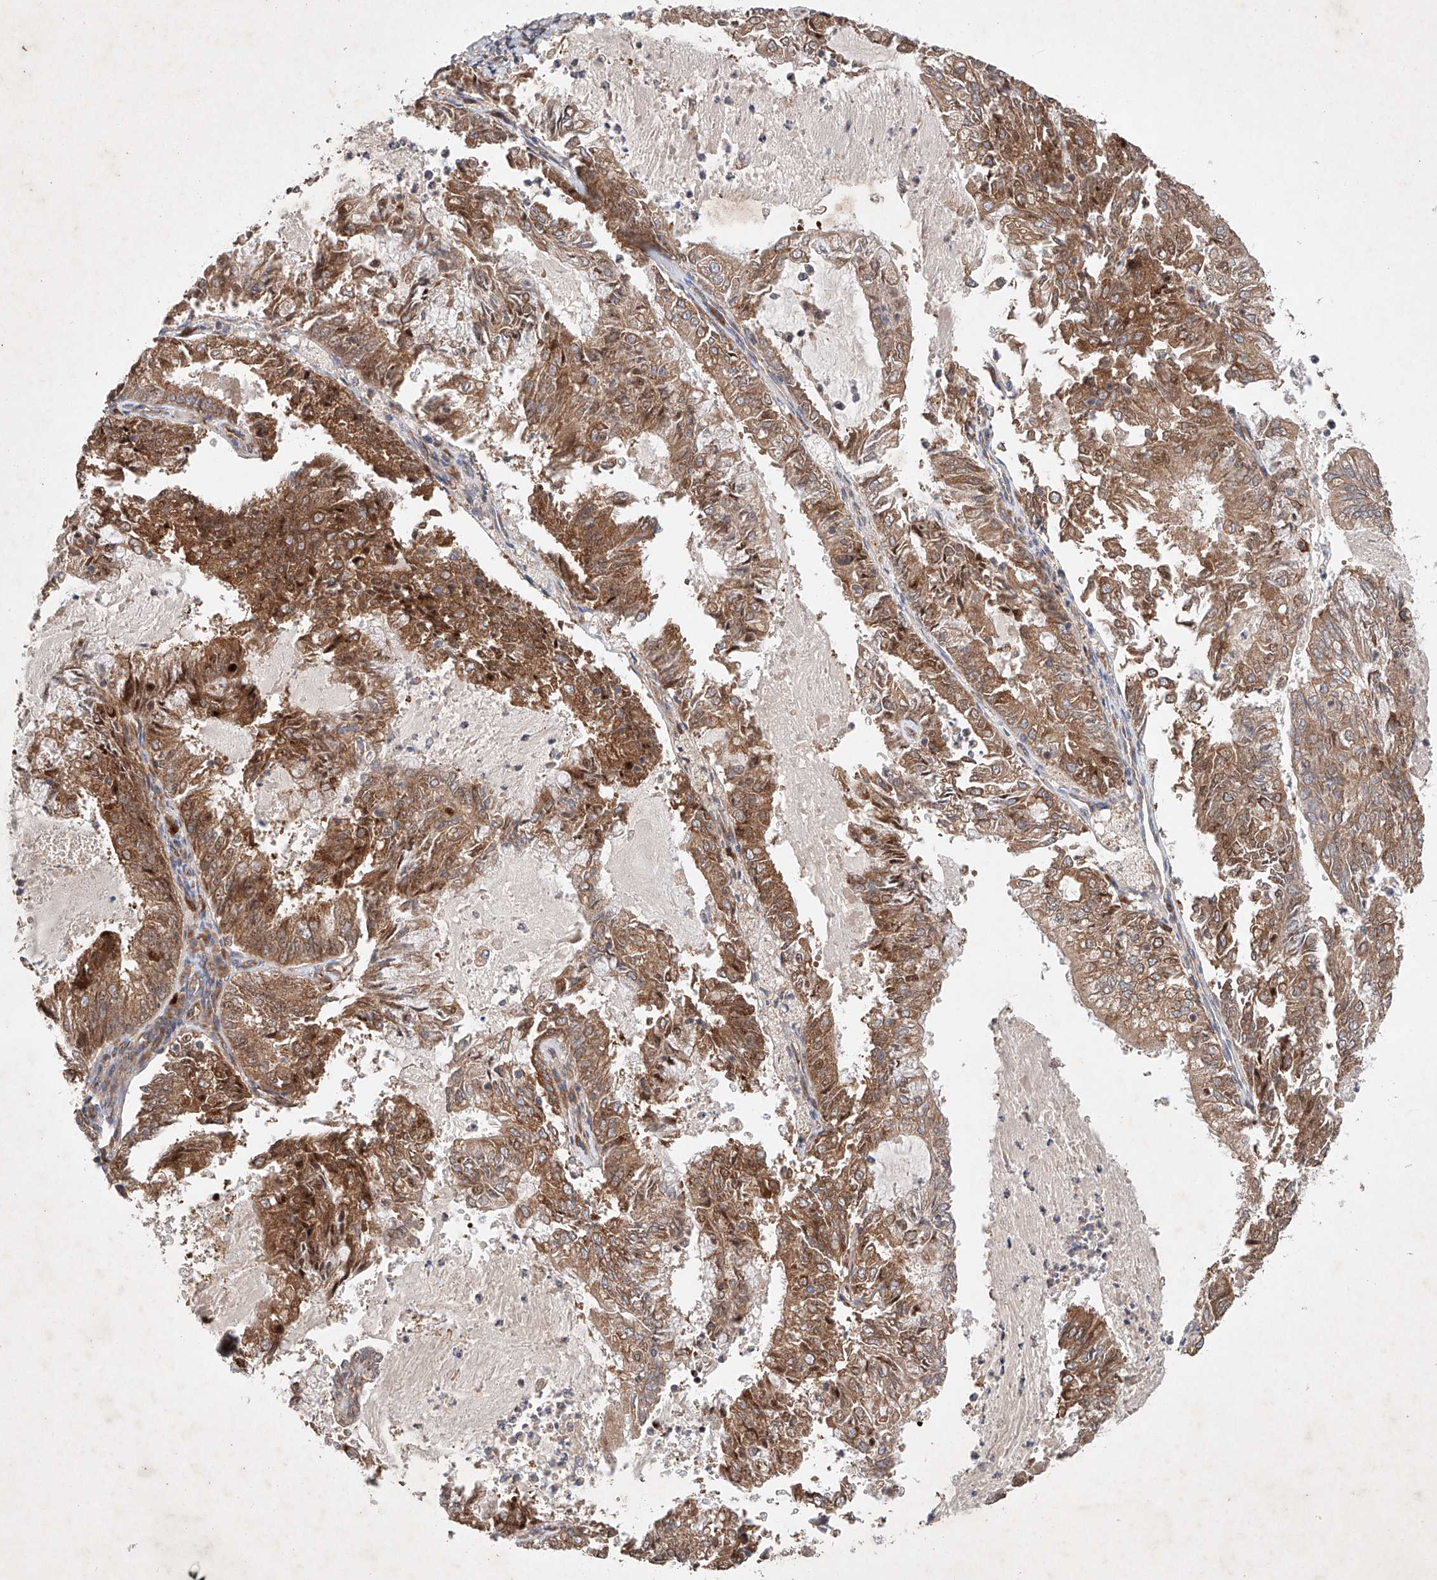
{"staining": {"intensity": "moderate", "quantity": ">75%", "location": "cytoplasmic/membranous"}, "tissue": "endometrial cancer", "cell_type": "Tumor cells", "image_type": "cancer", "snomed": [{"axis": "morphology", "description": "Adenocarcinoma, NOS"}, {"axis": "topography", "description": "Endometrium"}], "caption": "Human endometrial cancer stained with a brown dye demonstrates moderate cytoplasmic/membranous positive staining in approximately >75% of tumor cells.", "gene": "FASTK", "patient": {"sex": "female", "age": 57}}